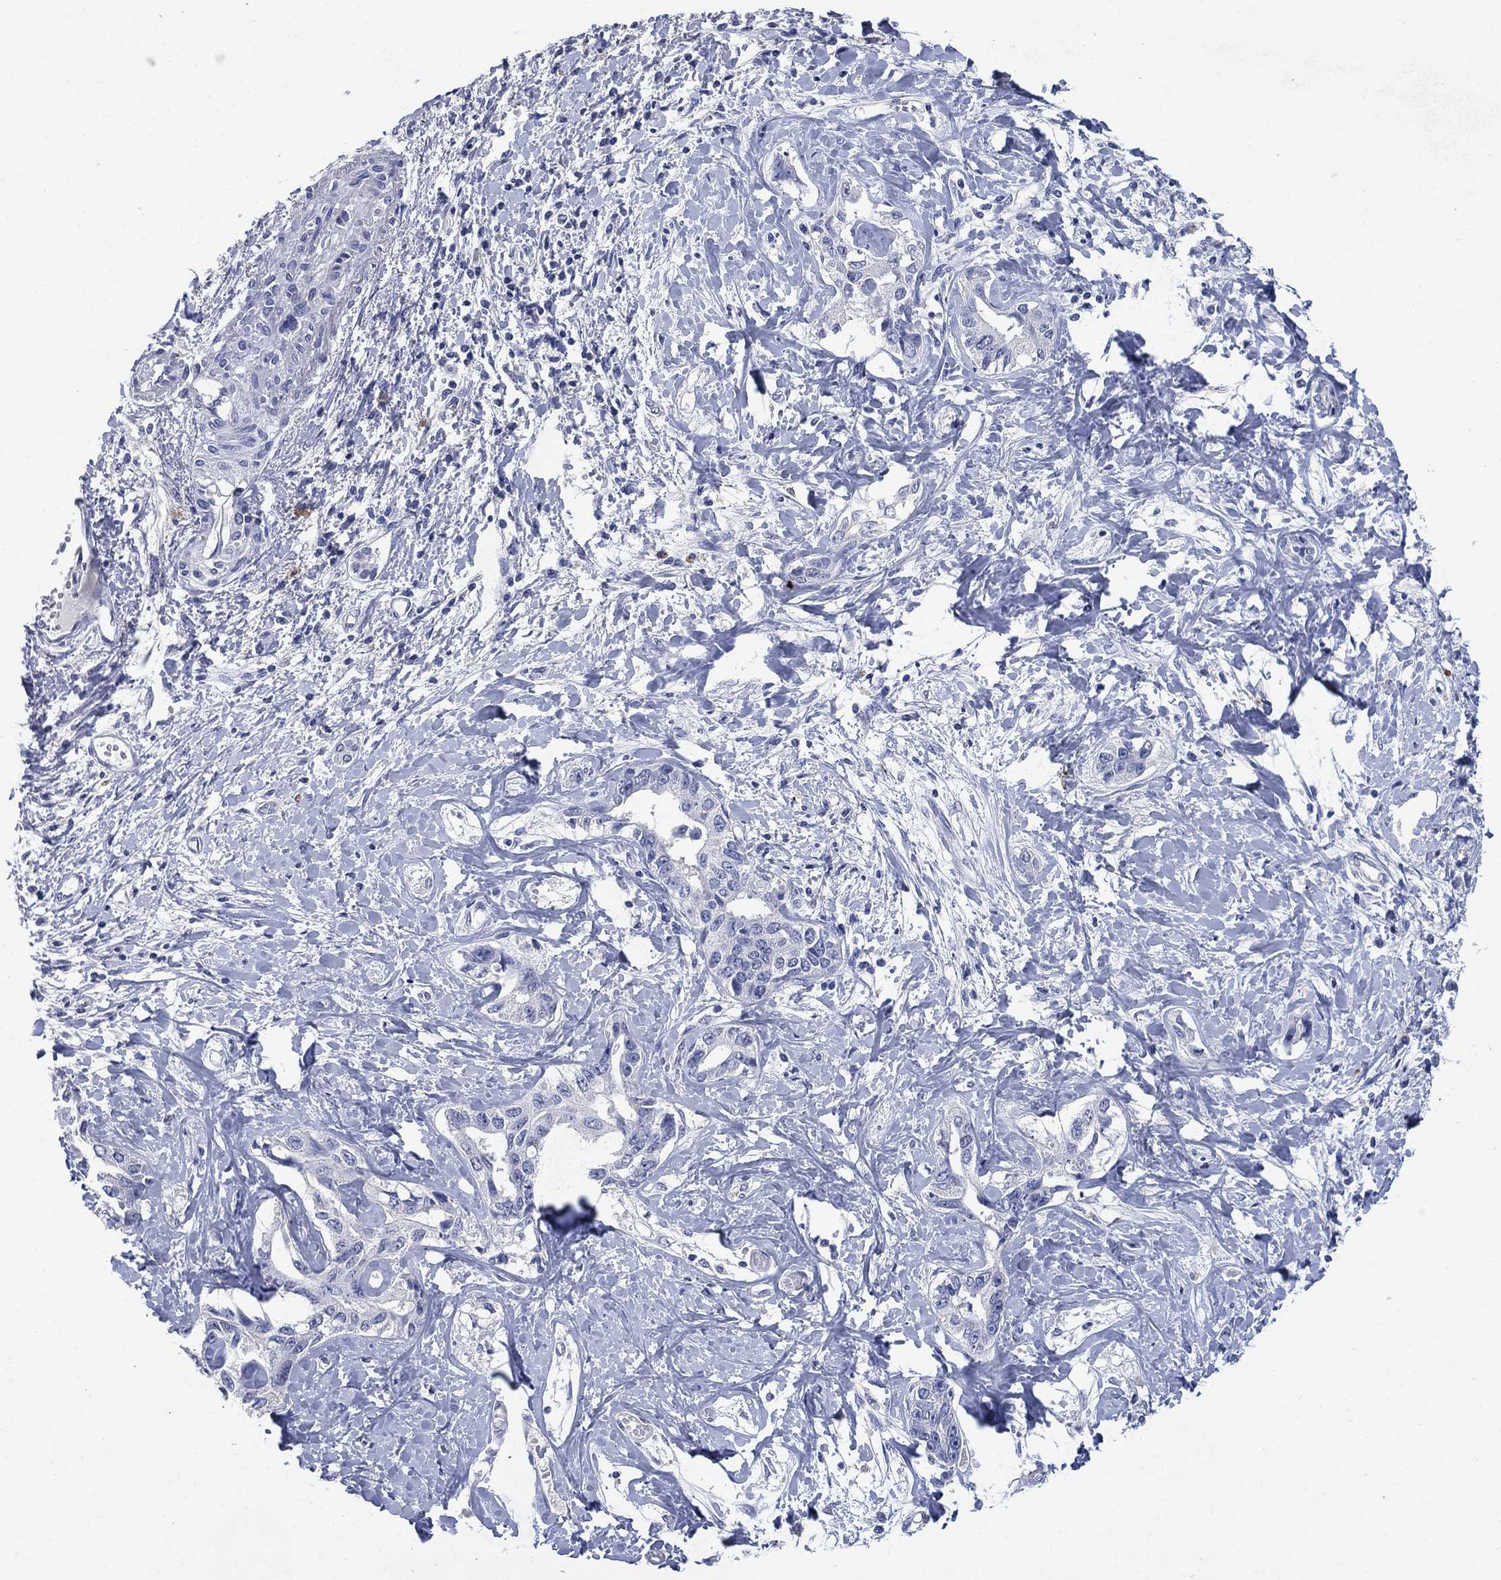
{"staining": {"intensity": "negative", "quantity": "none", "location": "none"}, "tissue": "liver cancer", "cell_type": "Tumor cells", "image_type": "cancer", "snomed": [{"axis": "morphology", "description": "Cholangiocarcinoma"}, {"axis": "topography", "description": "Liver"}], "caption": "Human liver cancer stained for a protein using immunohistochemistry (IHC) reveals no staining in tumor cells.", "gene": "FSCN2", "patient": {"sex": "male", "age": 59}}